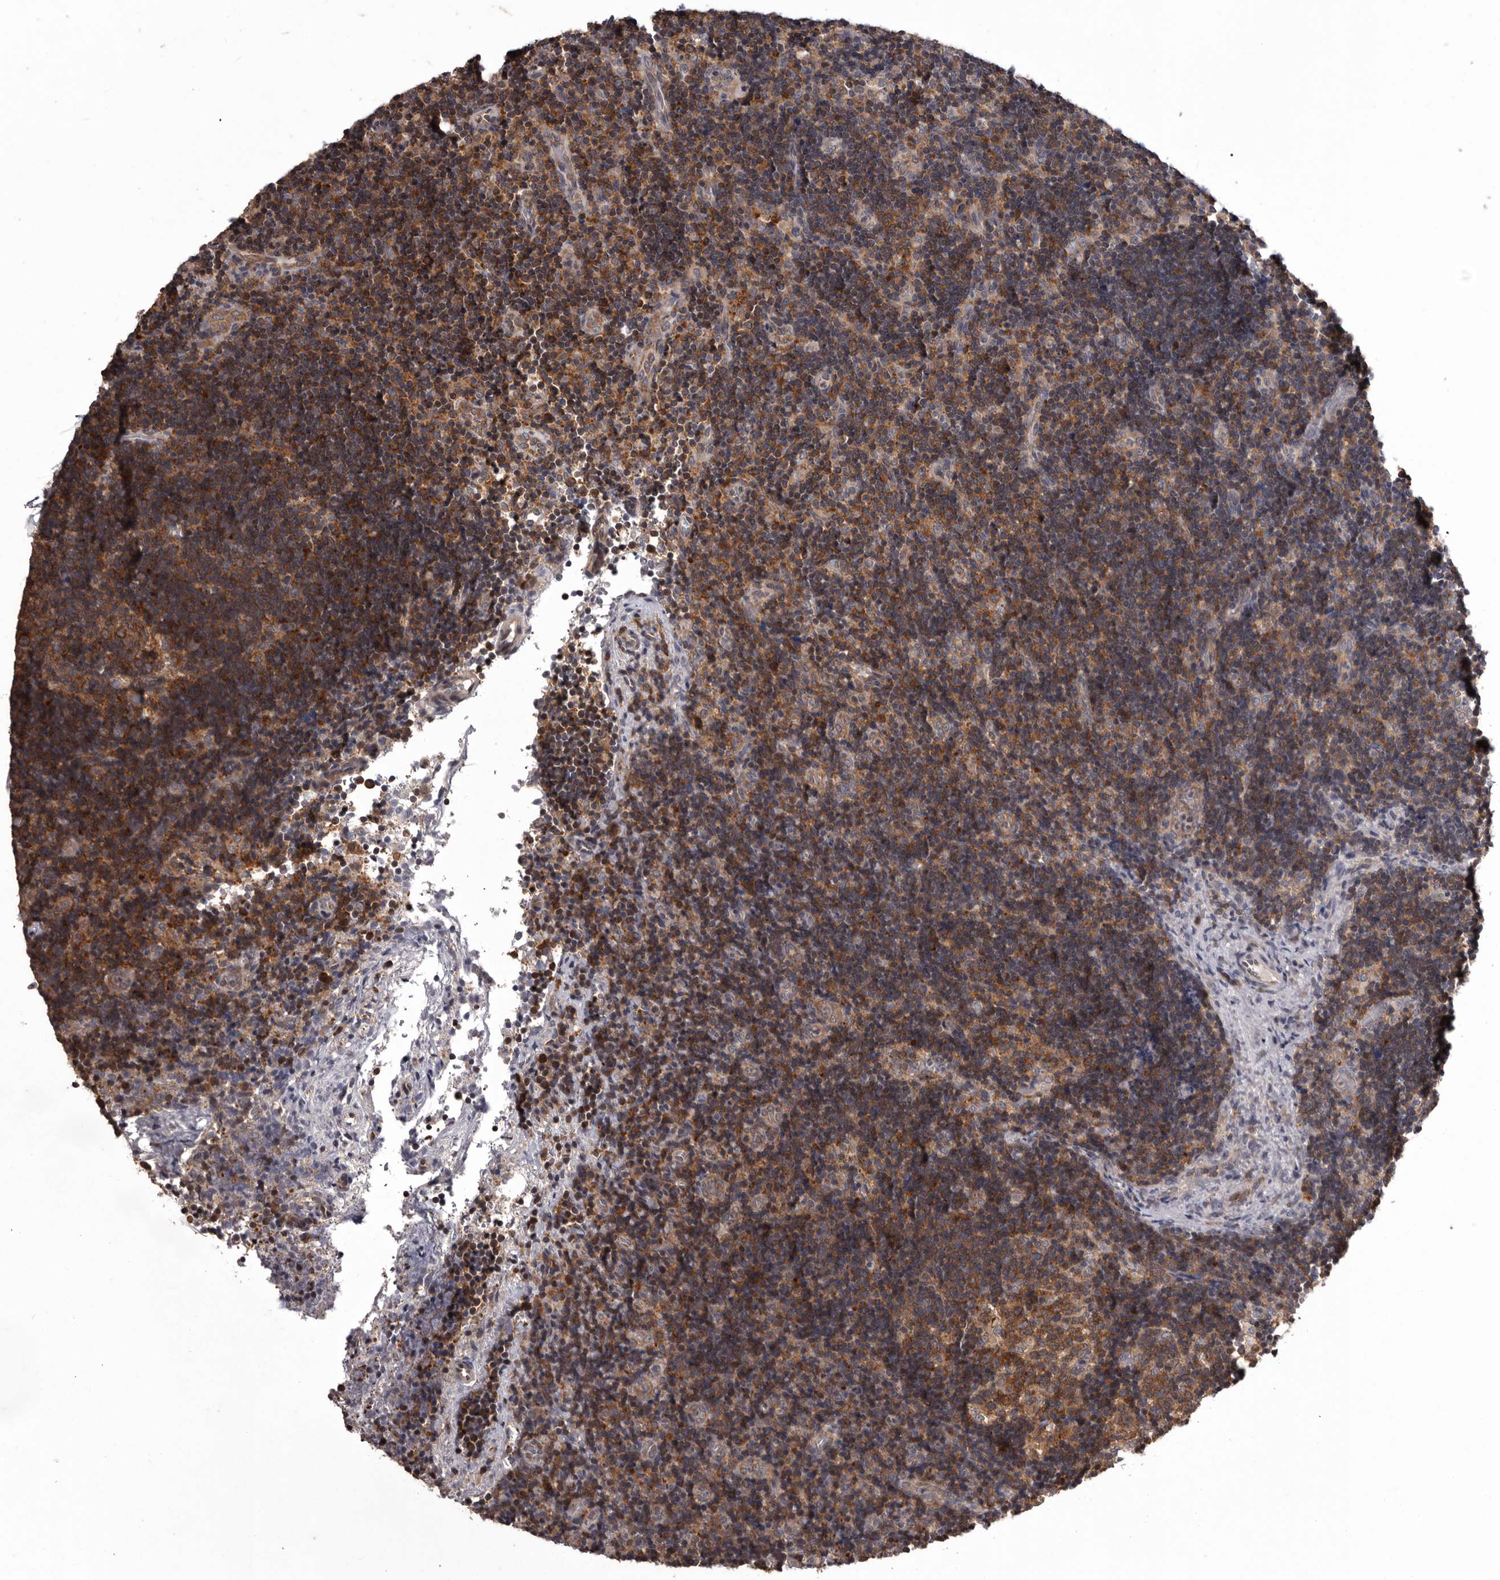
{"staining": {"intensity": "moderate", "quantity": ">75%", "location": "cytoplasmic/membranous"}, "tissue": "lymph node", "cell_type": "Germinal center cells", "image_type": "normal", "snomed": [{"axis": "morphology", "description": "Normal tissue, NOS"}, {"axis": "topography", "description": "Lymph node"}], "caption": "Lymph node stained with immunohistochemistry (IHC) exhibits moderate cytoplasmic/membranous staining in about >75% of germinal center cells. The staining was performed using DAB to visualize the protein expression in brown, while the nuclei were stained in blue with hematoxylin (Magnification: 20x).", "gene": "DARS1", "patient": {"sex": "female", "age": 22}}